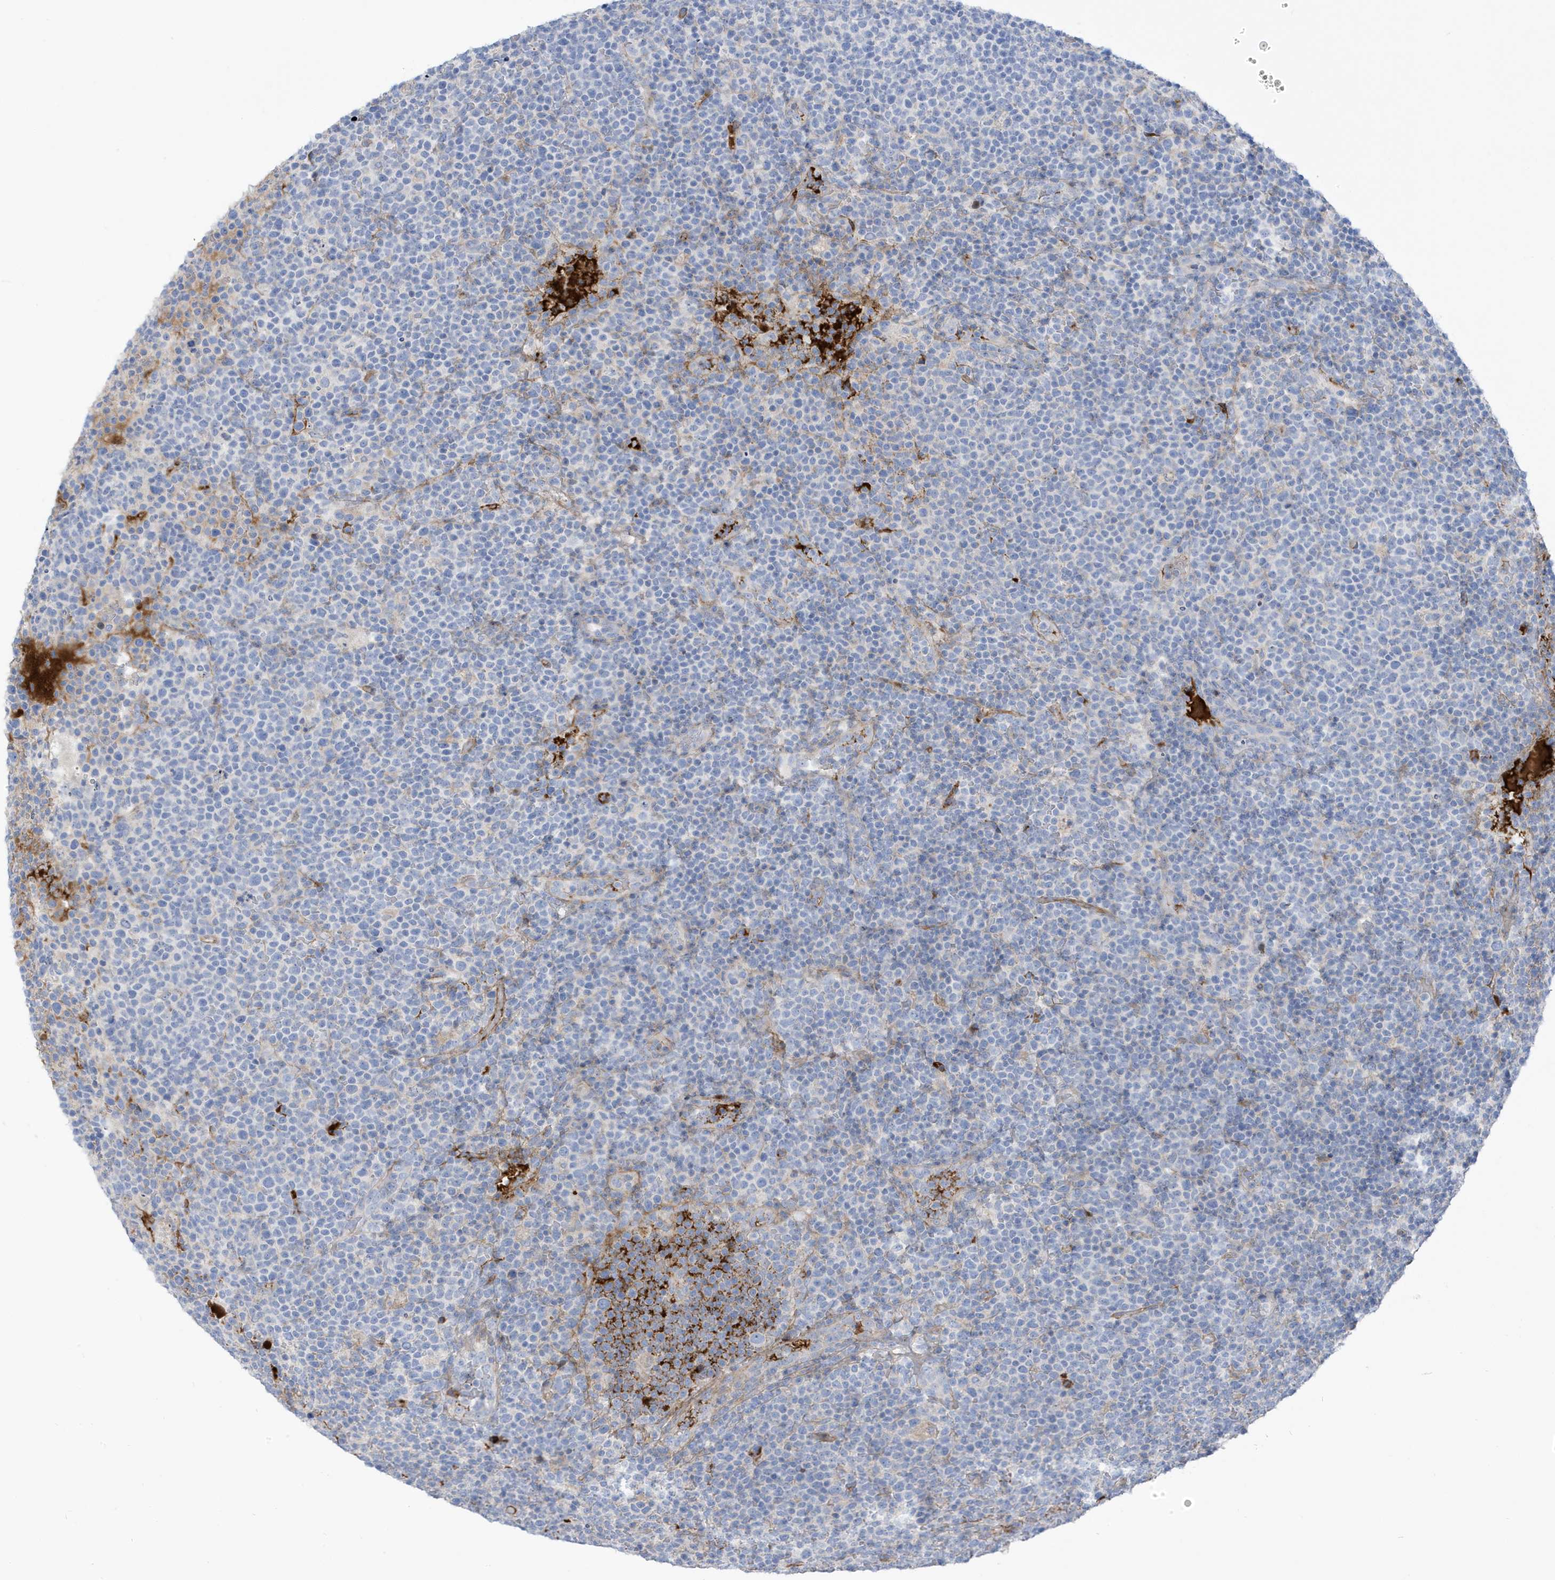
{"staining": {"intensity": "negative", "quantity": "none", "location": "none"}, "tissue": "lymphoma", "cell_type": "Tumor cells", "image_type": "cancer", "snomed": [{"axis": "morphology", "description": "Malignant lymphoma, non-Hodgkin's type, High grade"}, {"axis": "topography", "description": "Lymph node"}], "caption": "High-grade malignant lymphoma, non-Hodgkin's type stained for a protein using immunohistochemistry reveals no expression tumor cells.", "gene": "ATP13A5", "patient": {"sex": "male", "age": 61}}